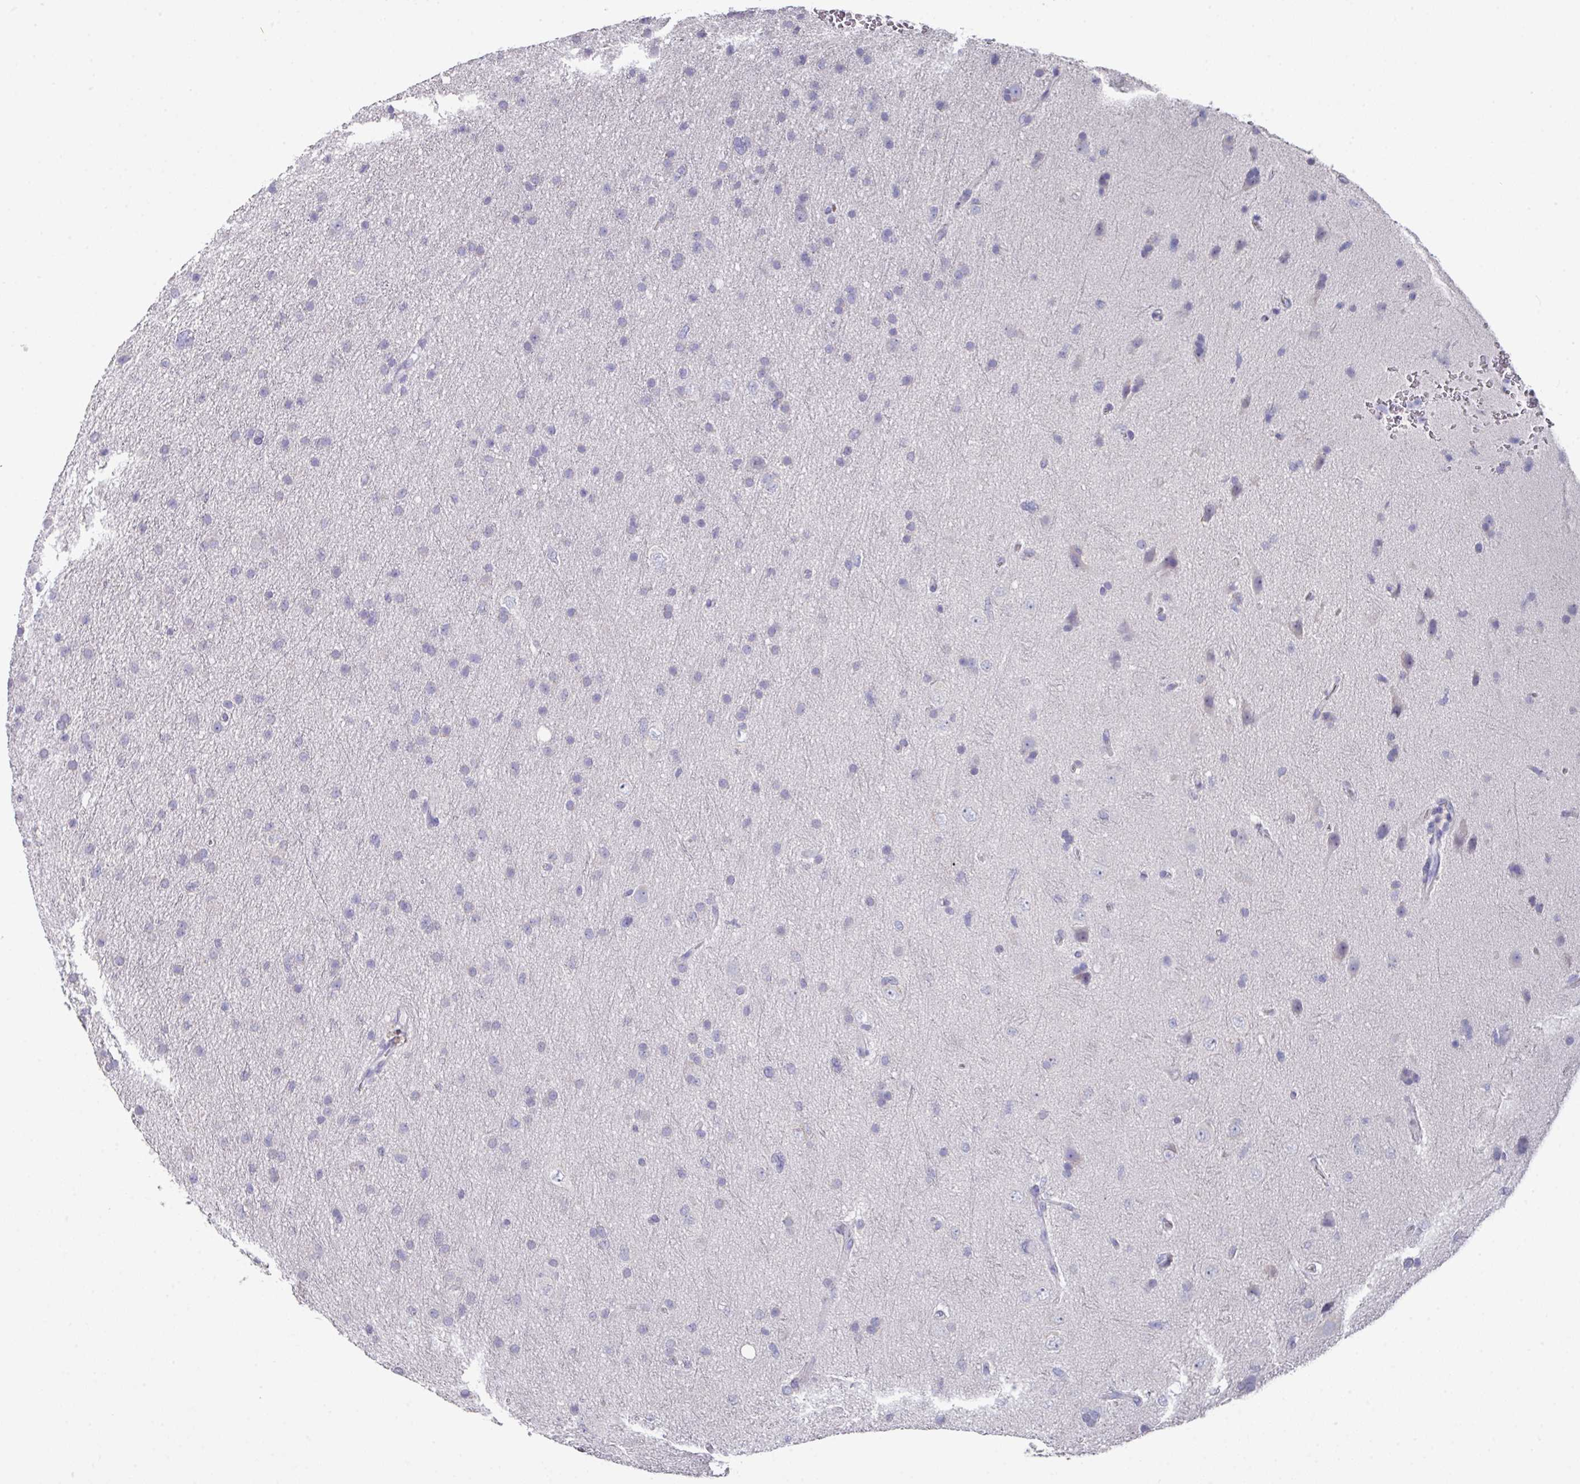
{"staining": {"intensity": "negative", "quantity": "none", "location": "none"}, "tissue": "glioma", "cell_type": "Tumor cells", "image_type": "cancer", "snomed": [{"axis": "morphology", "description": "Glioma, malignant, Low grade"}, {"axis": "topography", "description": "Cerebral cortex"}], "caption": "An immunohistochemistry micrograph of glioma is shown. There is no staining in tumor cells of glioma. (Stains: DAB (3,3'-diaminobenzidine) IHC with hematoxylin counter stain, Microscopy: brightfield microscopy at high magnification).", "gene": "DAZL", "patient": {"sex": "female", "age": 39}}